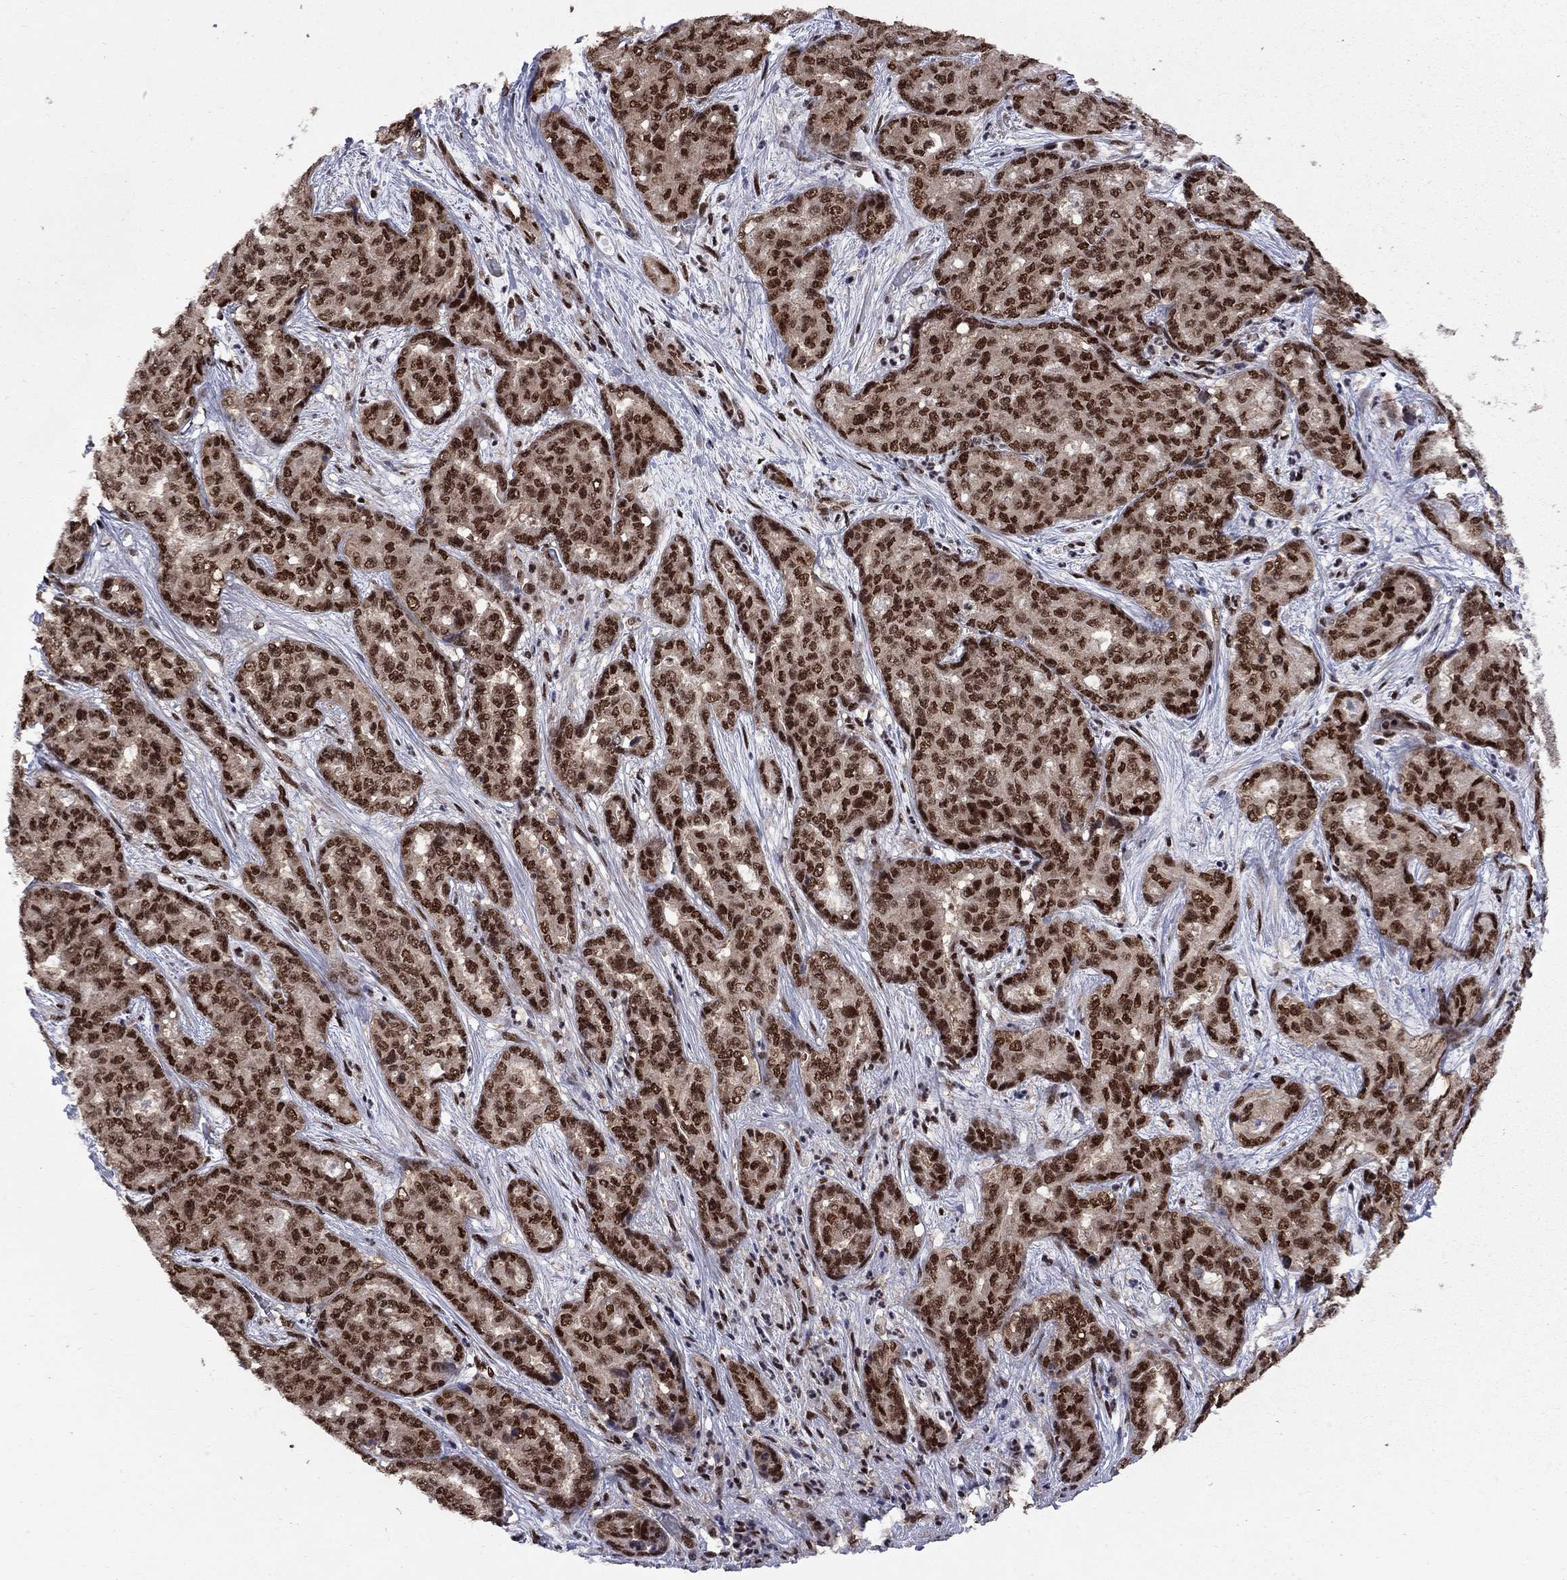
{"staining": {"intensity": "strong", "quantity": ">75%", "location": "nuclear"}, "tissue": "liver cancer", "cell_type": "Tumor cells", "image_type": "cancer", "snomed": [{"axis": "morphology", "description": "Cholangiocarcinoma"}, {"axis": "topography", "description": "Liver"}], "caption": "This histopathology image shows liver cancer (cholangiocarcinoma) stained with immunohistochemistry to label a protein in brown. The nuclear of tumor cells show strong positivity for the protein. Nuclei are counter-stained blue.", "gene": "MED25", "patient": {"sex": "female", "age": 64}}